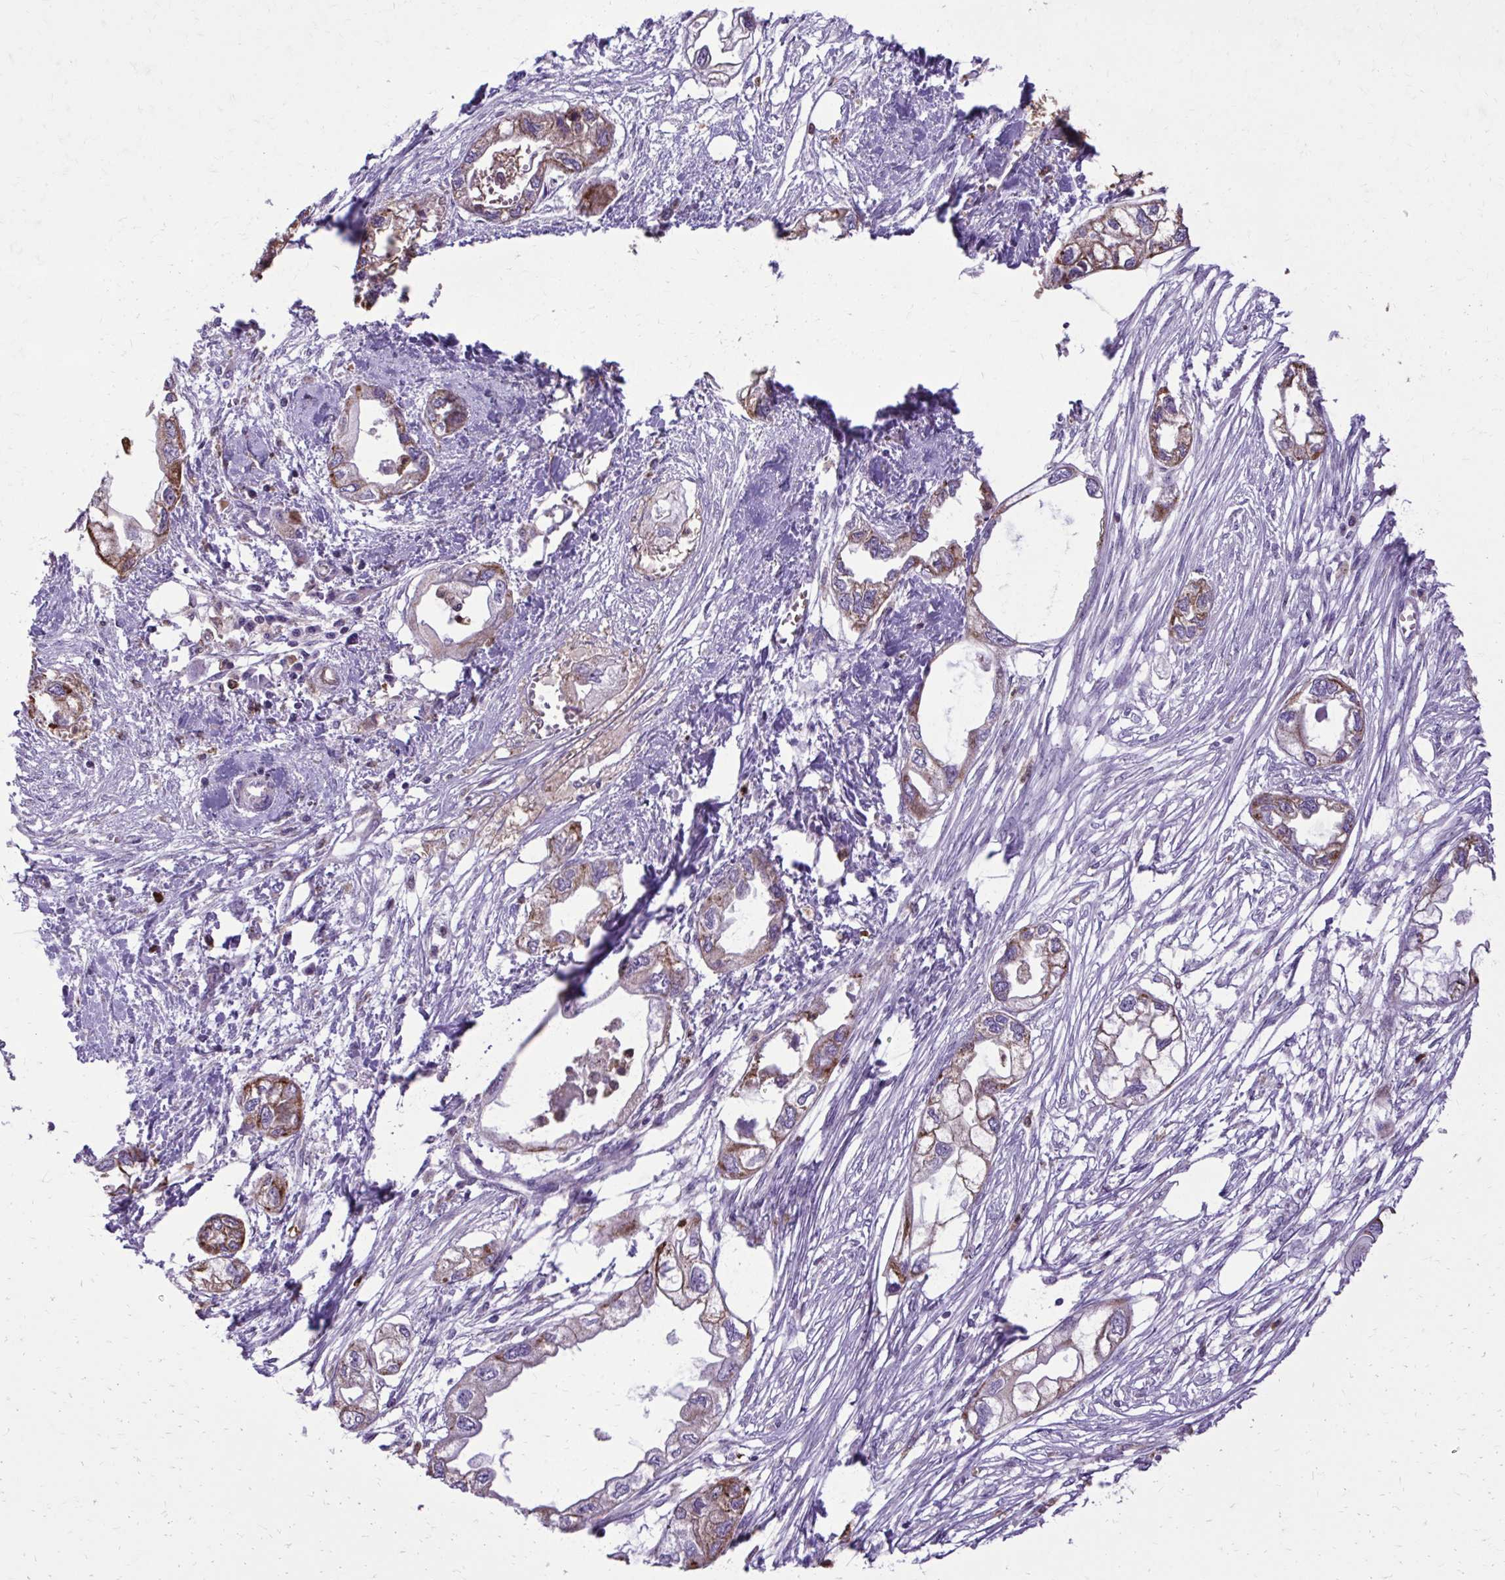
{"staining": {"intensity": "moderate", "quantity": "25%-75%", "location": "cytoplasmic/membranous"}, "tissue": "endometrial cancer", "cell_type": "Tumor cells", "image_type": "cancer", "snomed": [{"axis": "morphology", "description": "Adenocarcinoma, NOS"}, {"axis": "morphology", "description": "Adenocarcinoma, metastatic, NOS"}, {"axis": "topography", "description": "Adipose tissue"}, {"axis": "topography", "description": "Endometrium"}], "caption": "Protein staining exhibits moderate cytoplasmic/membranous staining in about 25%-75% of tumor cells in endometrial cancer.", "gene": "CAT", "patient": {"sex": "female", "age": 67}}